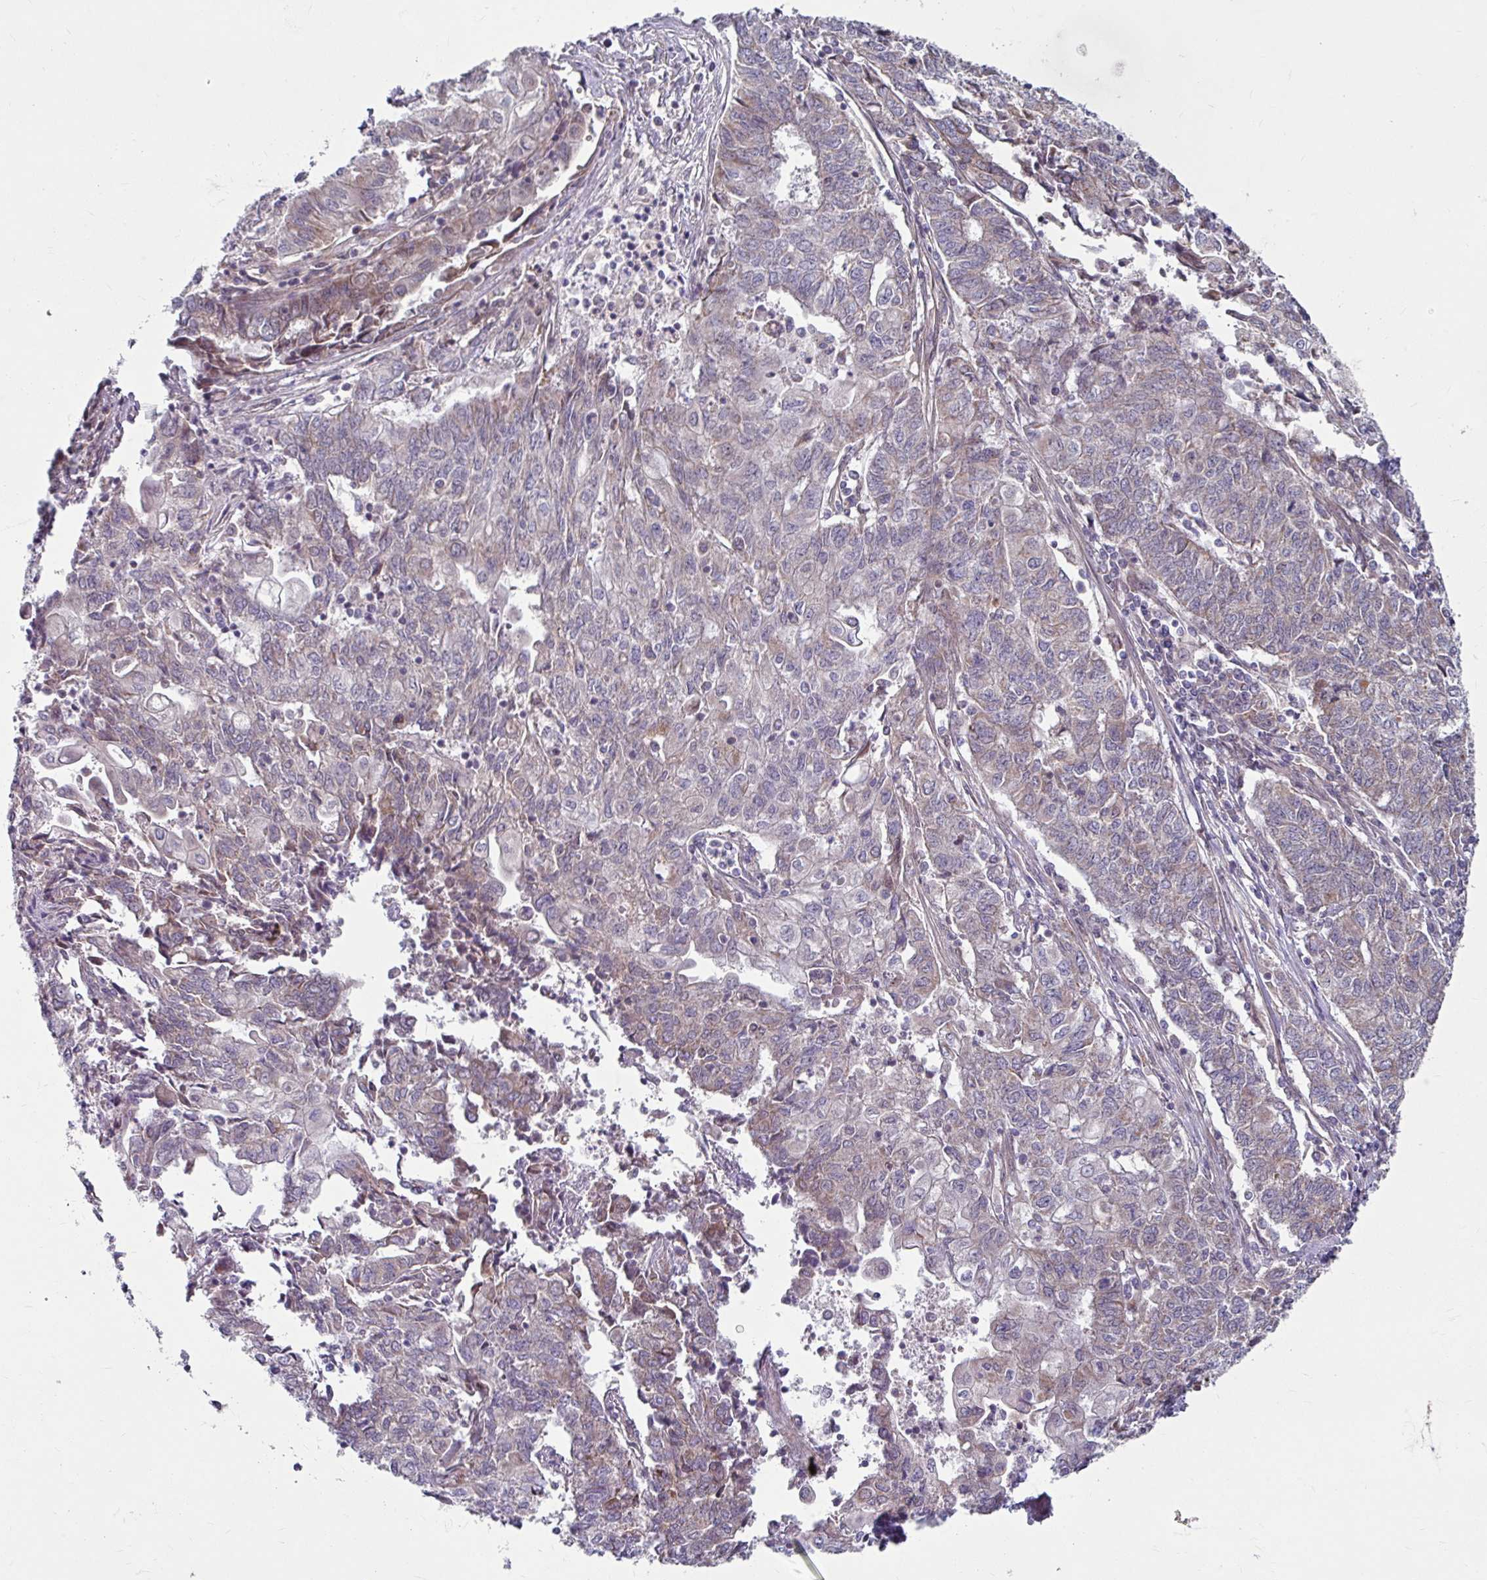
{"staining": {"intensity": "weak", "quantity": "<25%", "location": "cytoplasmic/membranous"}, "tissue": "endometrial cancer", "cell_type": "Tumor cells", "image_type": "cancer", "snomed": [{"axis": "morphology", "description": "Adenocarcinoma, NOS"}, {"axis": "topography", "description": "Endometrium"}], "caption": "Immunohistochemistry (IHC) image of neoplastic tissue: human endometrial cancer (adenocarcinoma) stained with DAB (3,3'-diaminobenzidine) reveals no significant protein expression in tumor cells. Nuclei are stained in blue.", "gene": "DAAM2", "patient": {"sex": "female", "age": 54}}